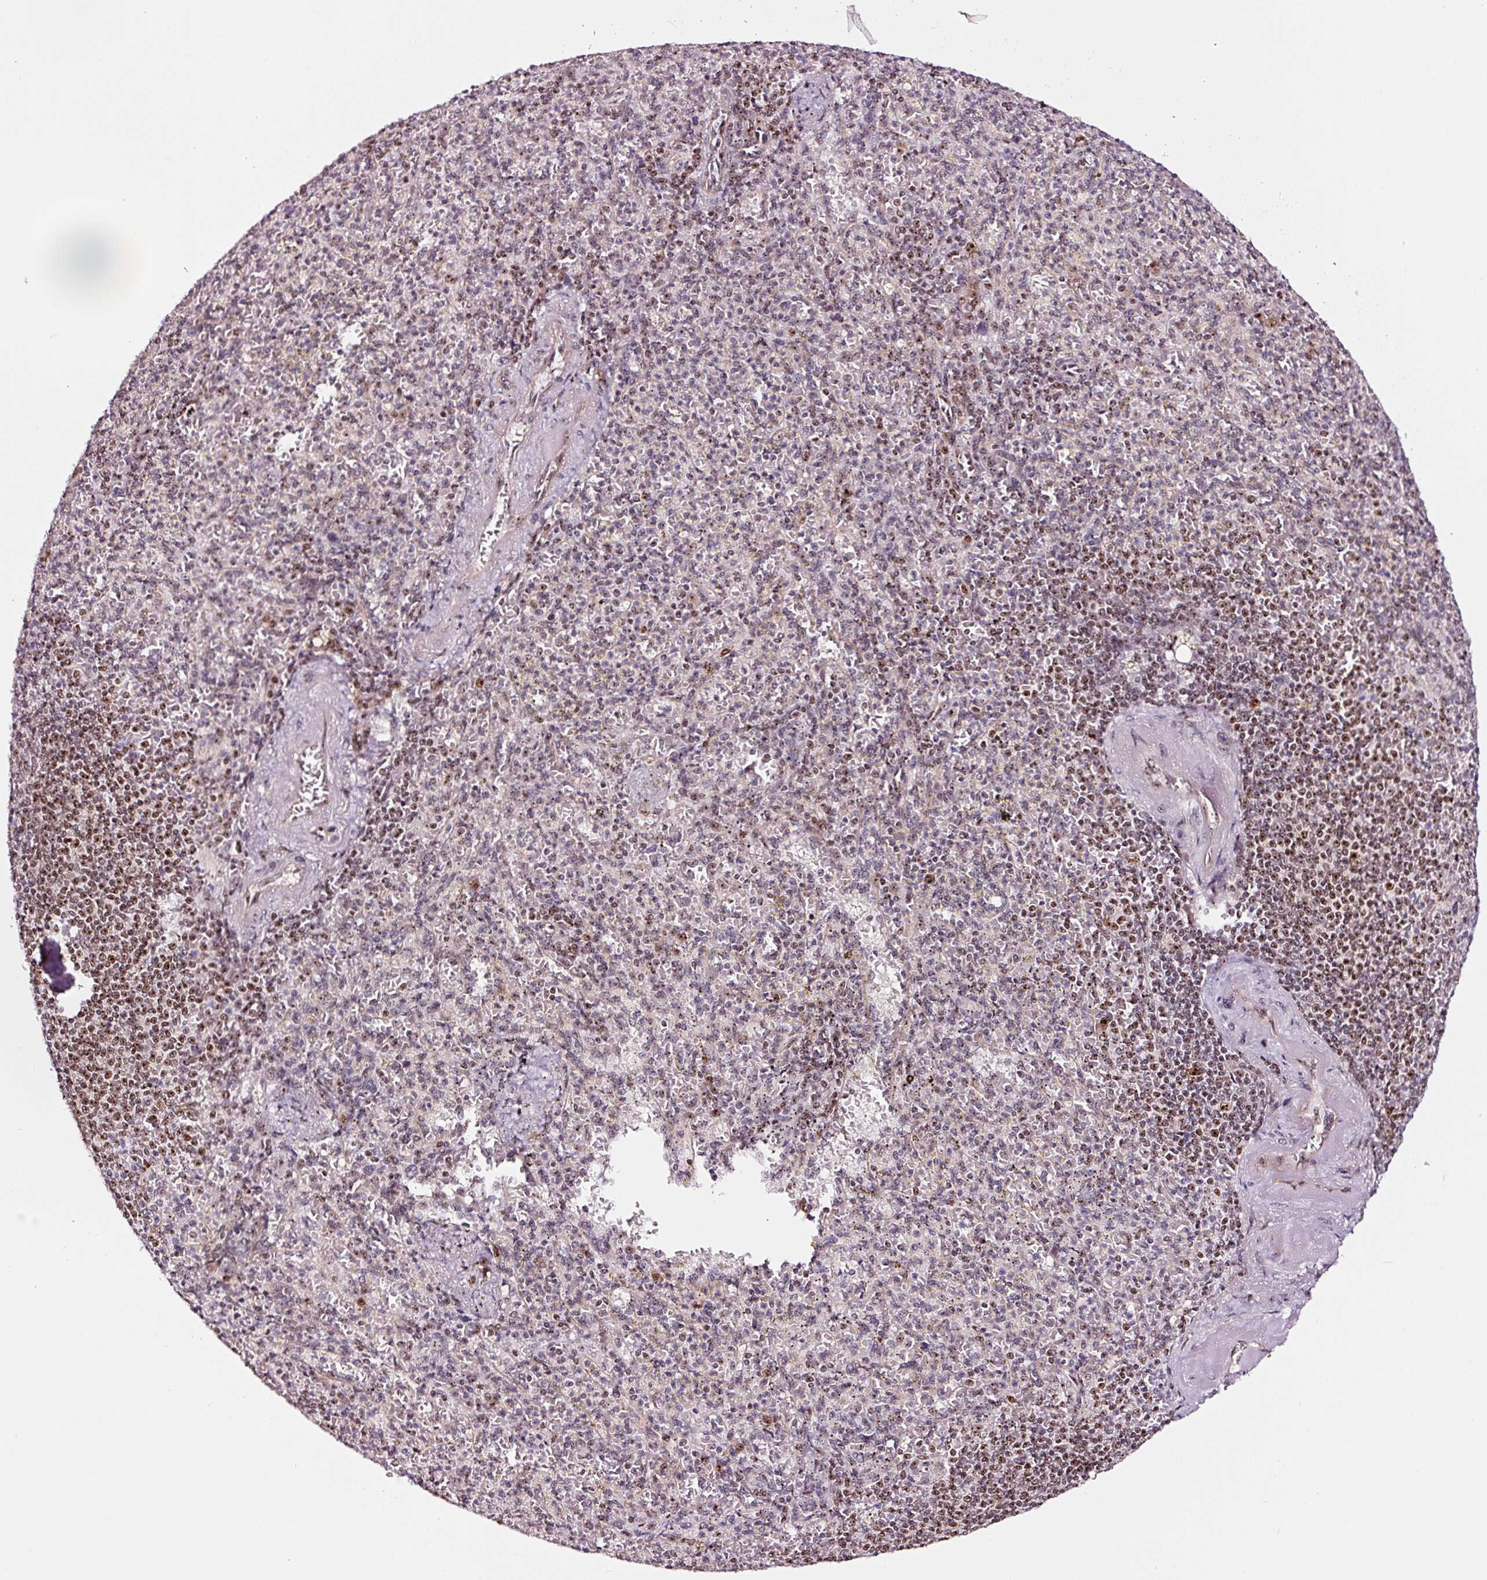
{"staining": {"intensity": "moderate", "quantity": "25%-75%", "location": "nuclear"}, "tissue": "spleen", "cell_type": "Cells in red pulp", "image_type": "normal", "snomed": [{"axis": "morphology", "description": "Normal tissue, NOS"}, {"axis": "topography", "description": "Spleen"}], "caption": "Immunohistochemistry micrograph of normal spleen: human spleen stained using IHC displays medium levels of moderate protein expression localized specifically in the nuclear of cells in red pulp, appearing as a nuclear brown color.", "gene": "GNL3", "patient": {"sex": "female", "age": 74}}